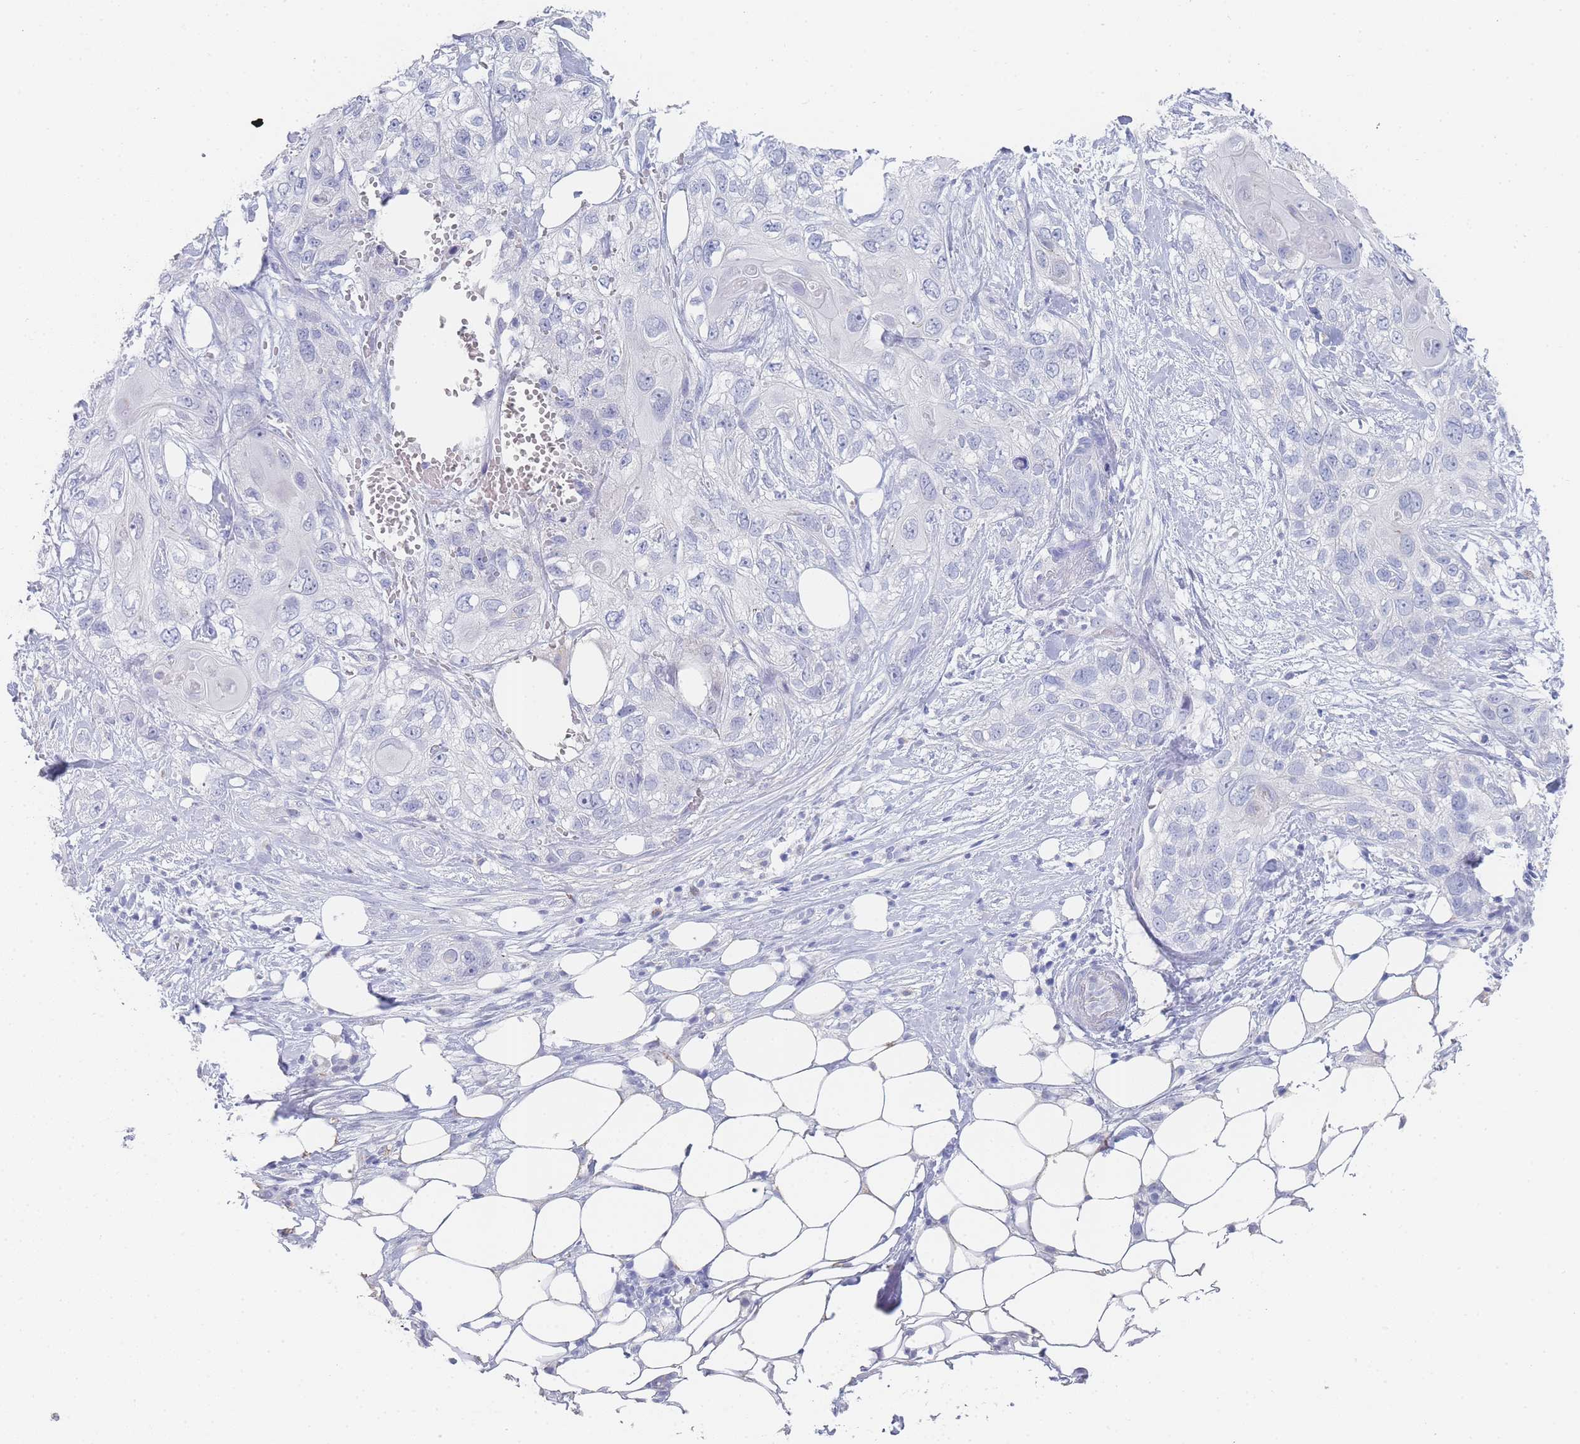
{"staining": {"intensity": "negative", "quantity": "none", "location": "none"}, "tissue": "skin cancer", "cell_type": "Tumor cells", "image_type": "cancer", "snomed": [{"axis": "morphology", "description": "Normal tissue, NOS"}, {"axis": "morphology", "description": "Squamous cell carcinoma, NOS"}, {"axis": "topography", "description": "Skin"}], "caption": "Immunohistochemical staining of human skin squamous cell carcinoma exhibits no significant expression in tumor cells.", "gene": "IMPG1", "patient": {"sex": "male", "age": 72}}